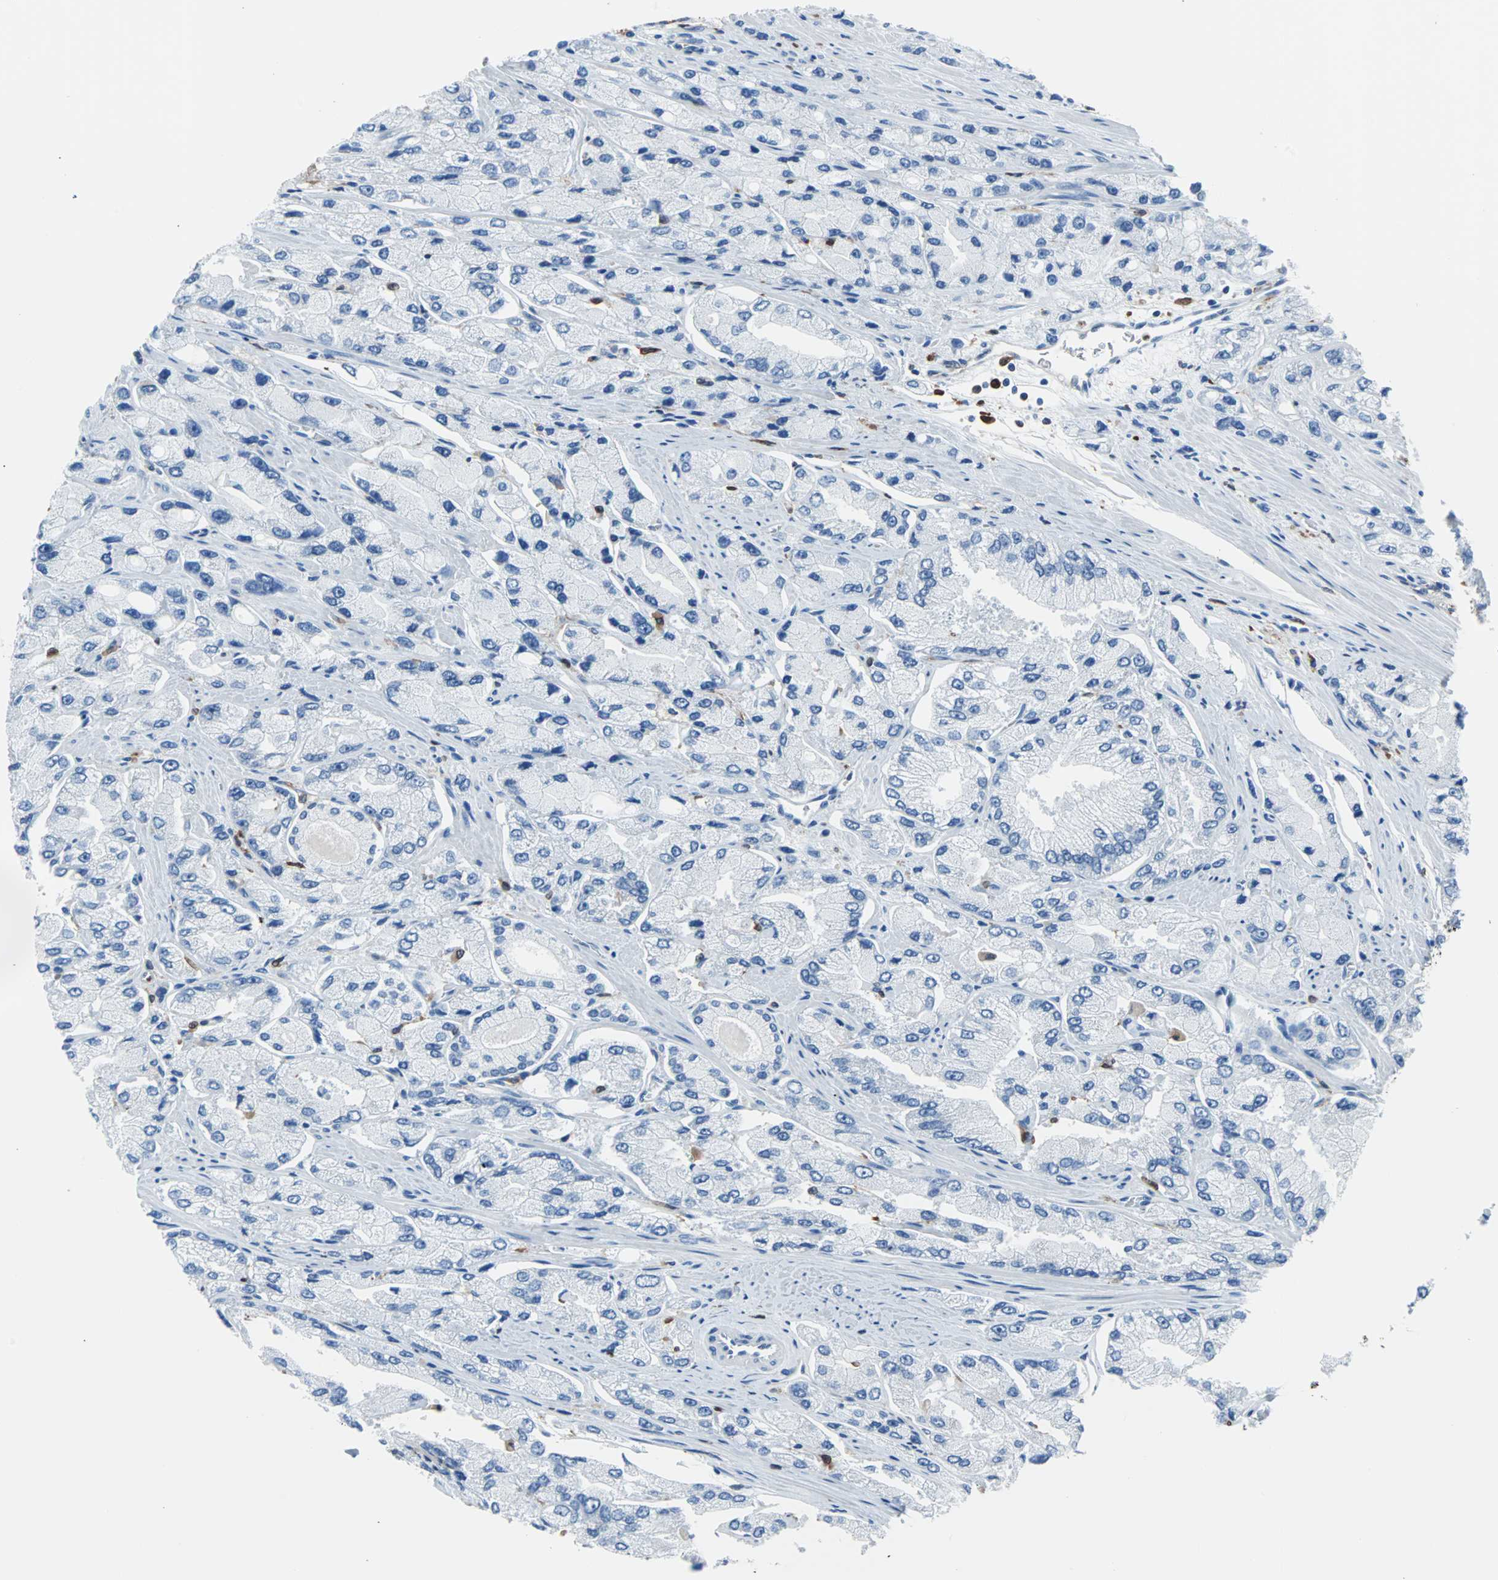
{"staining": {"intensity": "negative", "quantity": "none", "location": "none"}, "tissue": "prostate cancer", "cell_type": "Tumor cells", "image_type": "cancer", "snomed": [{"axis": "morphology", "description": "Adenocarcinoma, High grade"}, {"axis": "topography", "description": "Prostate"}], "caption": "Immunohistochemistry (IHC) histopathology image of human prostate cancer stained for a protein (brown), which displays no positivity in tumor cells.", "gene": "SYK", "patient": {"sex": "male", "age": 58}}